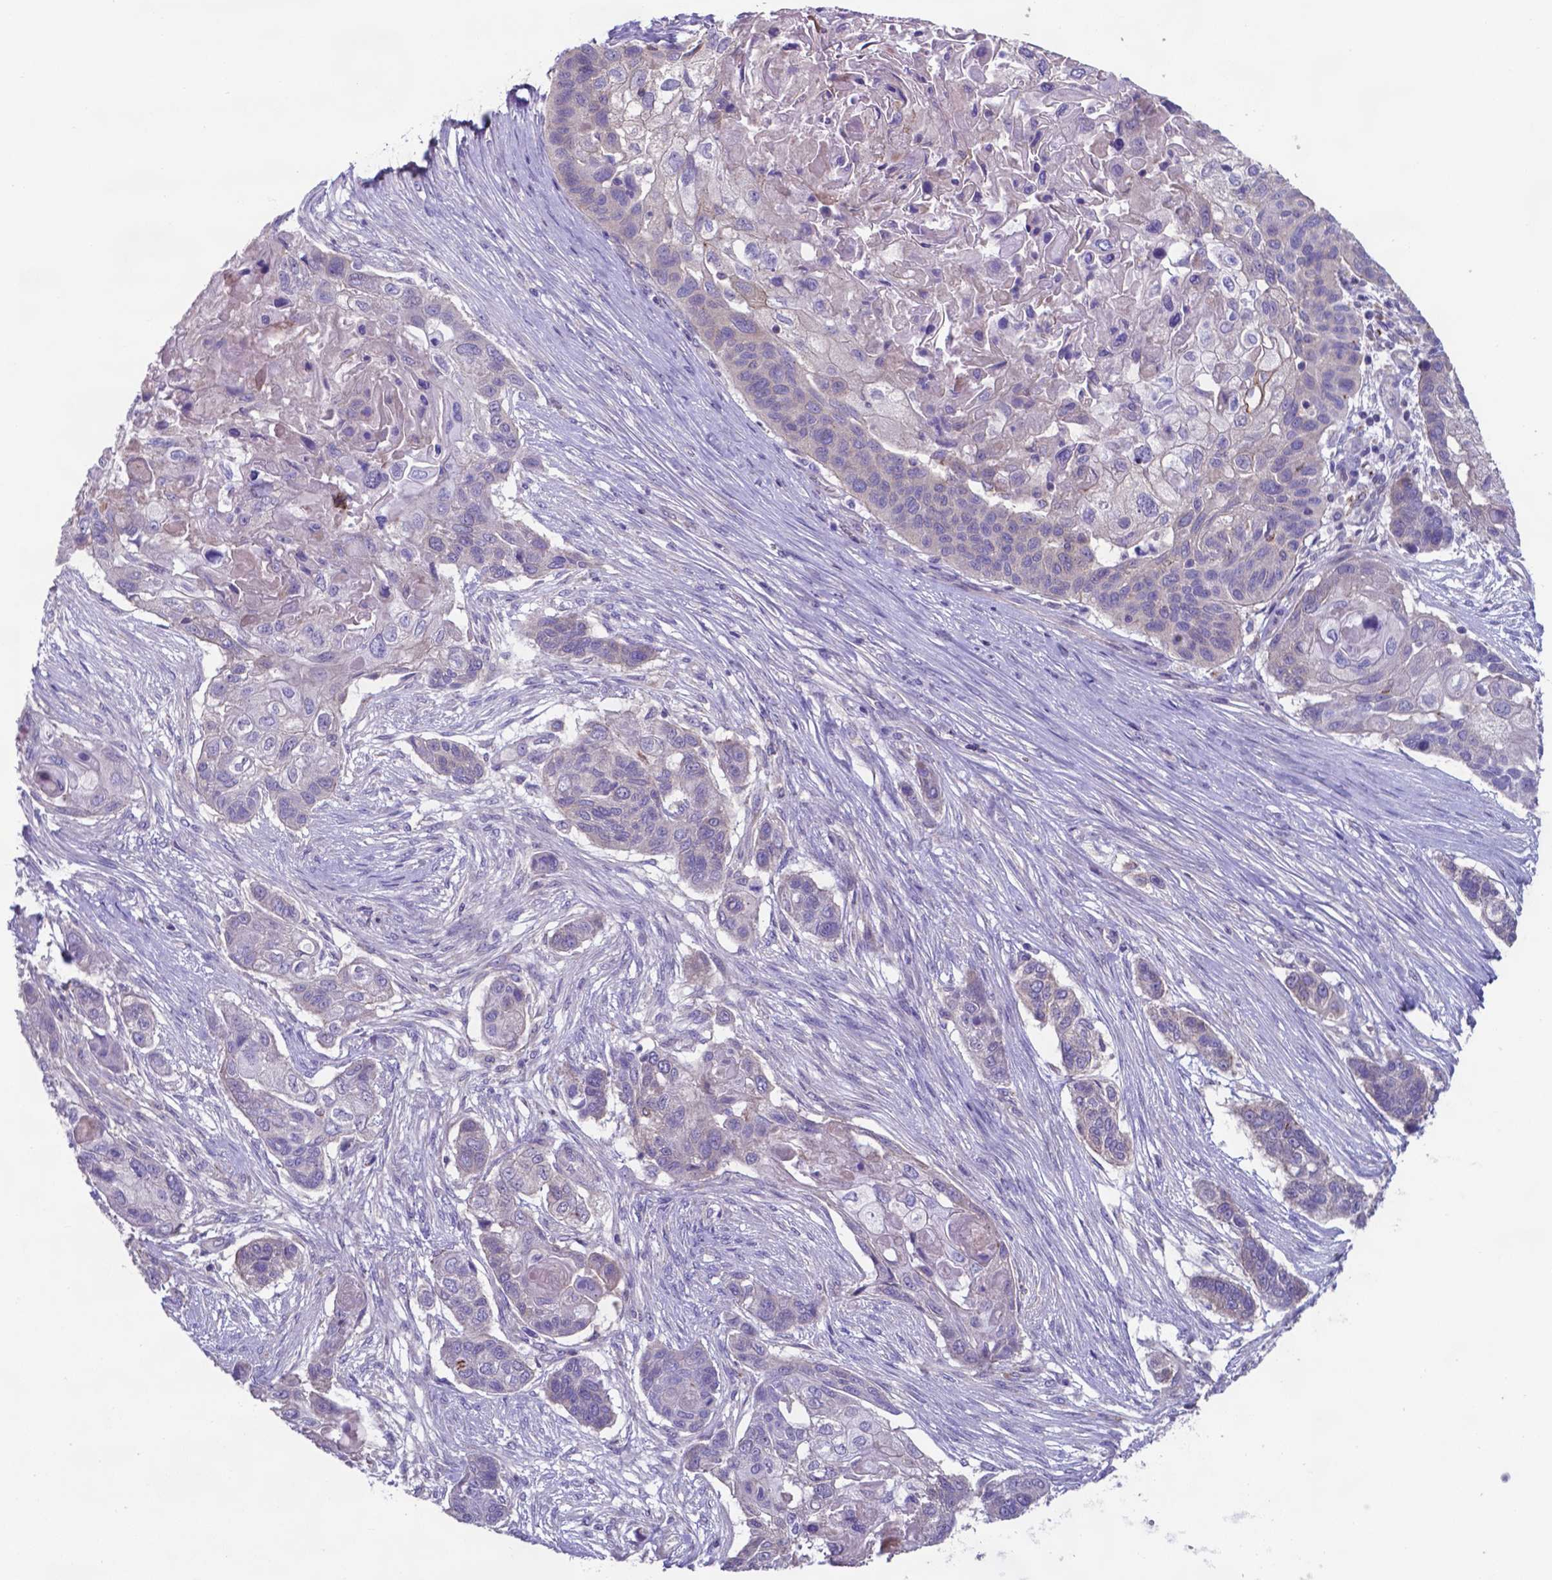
{"staining": {"intensity": "negative", "quantity": "none", "location": "none"}, "tissue": "lung cancer", "cell_type": "Tumor cells", "image_type": "cancer", "snomed": [{"axis": "morphology", "description": "Squamous cell carcinoma, NOS"}, {"axis": "topography", "description": "Lung"}], "caption": "DAB (3,3'-diaminobenzidine) immunohistochemical staining of human lung squamous cell carcinoma demonstrates no significant positivity in tumor cells. (DAB immunohistochemistry, high magnification).", "gene": "TYRO3", "patient": {"sex": "male", "age": 69}}